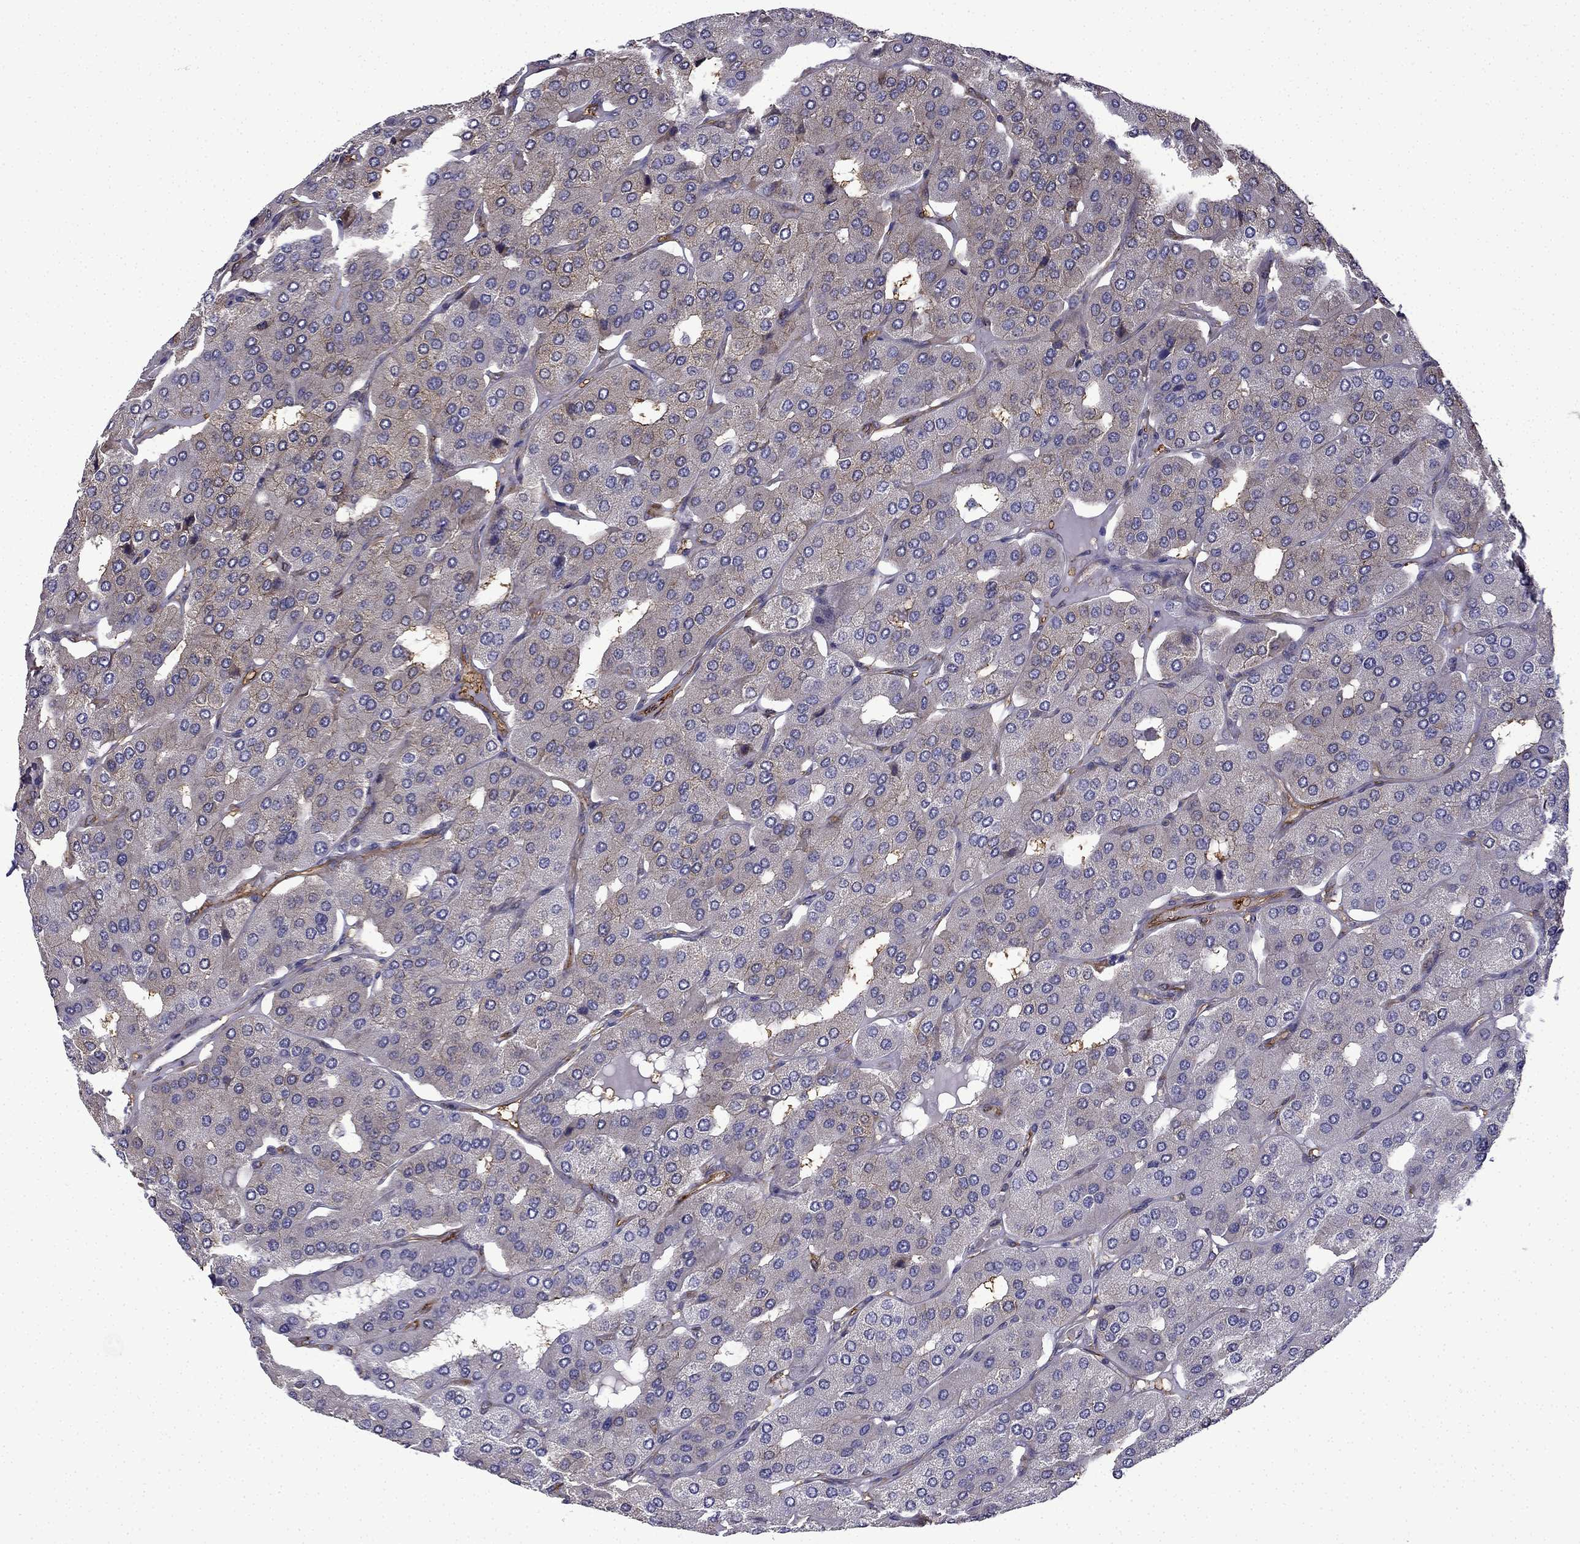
{"staining": {"intensity": "negative", "quantity": "none", "location": "none"}, "tissue": "parathyroid gland", "cell_type": "Glandular cells", "image_type": "normal", "snomed": [{"axis": "morphology", "description": "Normal tissue, NOS"}, {"axis": "morphology", "description": "Adenoma, NOS"}, {"axis": "topography", "description": "Parathyroid gland"}], "caption": "This image is of benign parathyroid gland stained with immunohistochemistry to label a protein in brown with the nuclei are counter-stained blue. There is no expression in glandular cells.", "gene": "MAP4", "patient": {"sex": "female", "age": 86}}